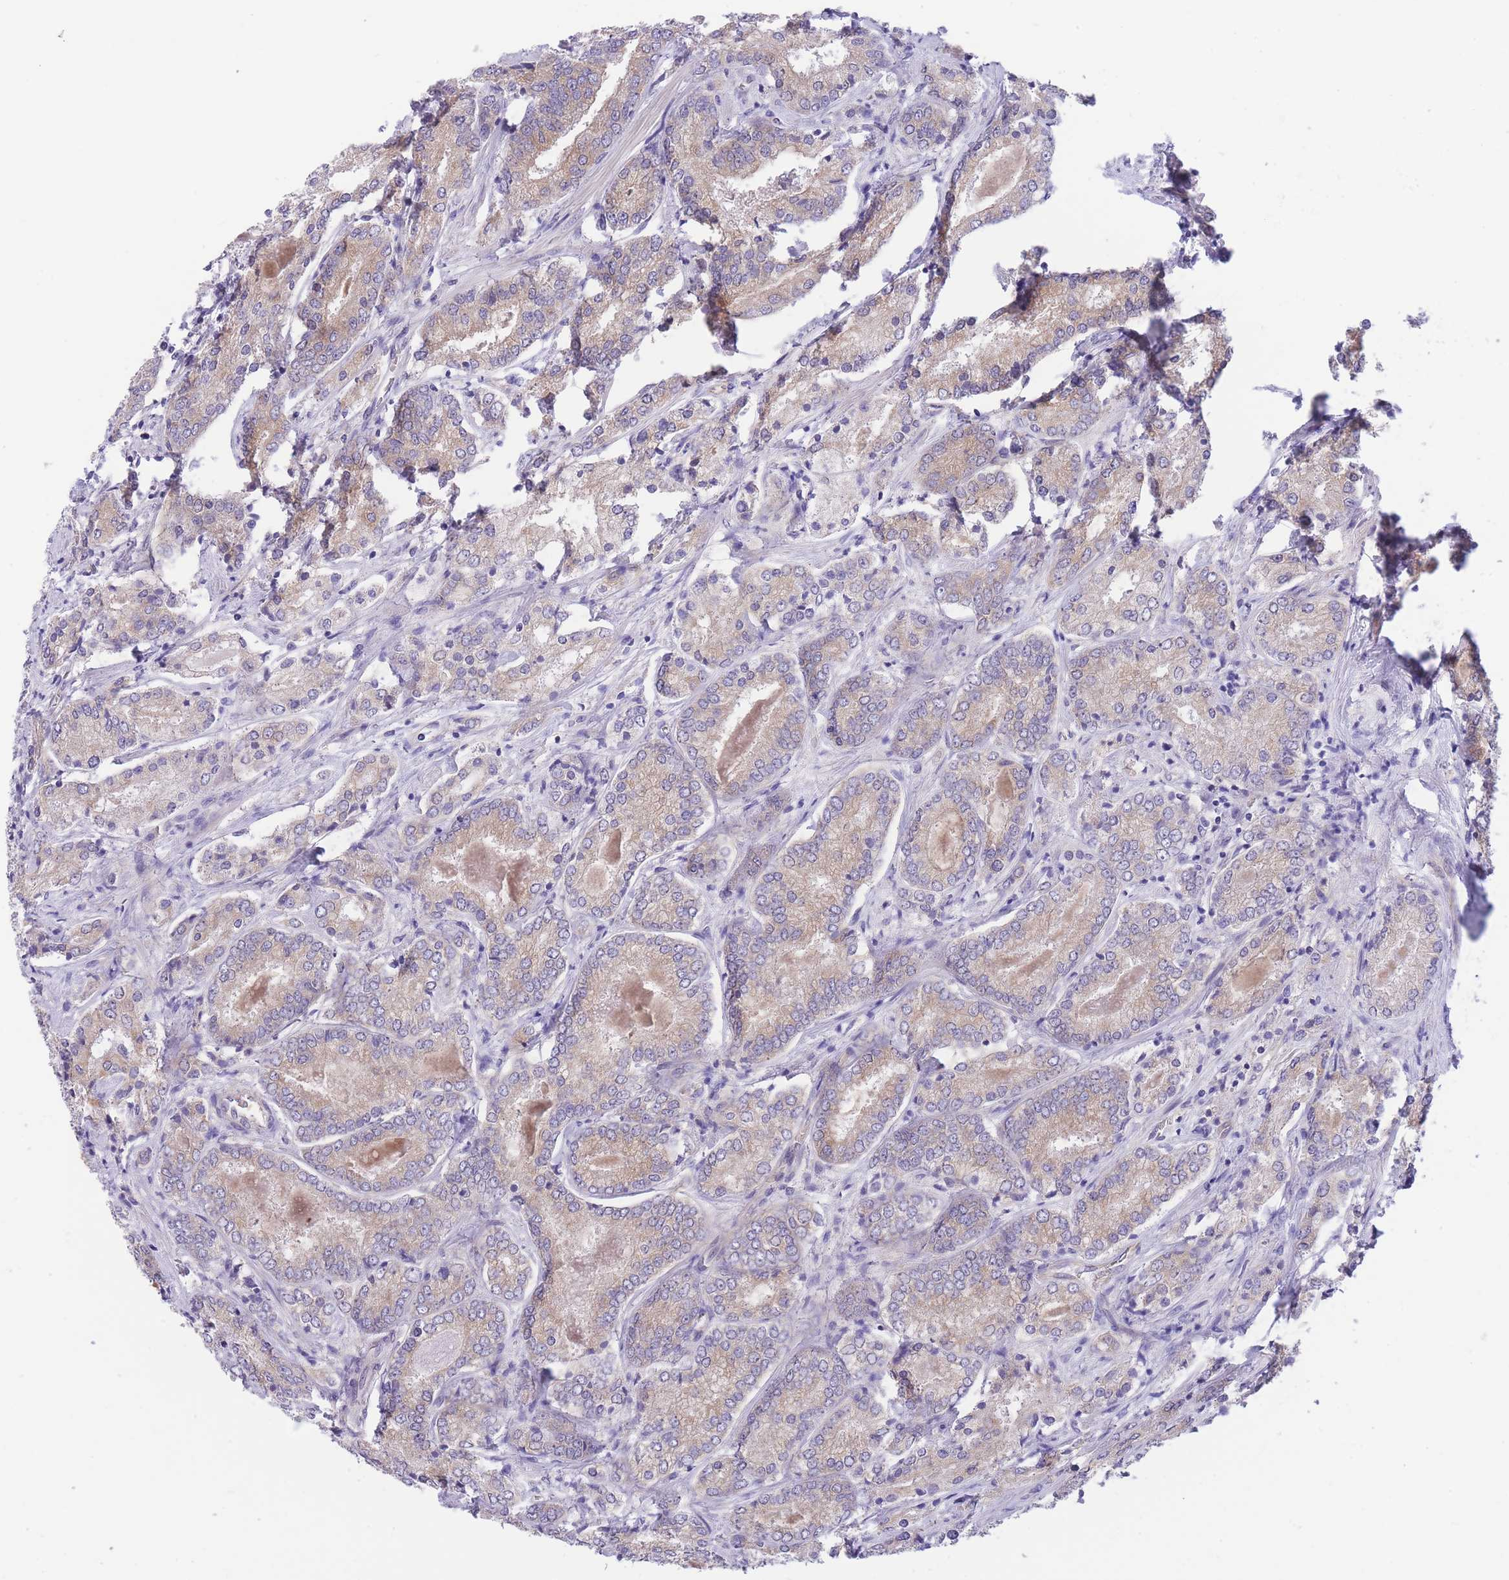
{"staining": {"intensity": "weak", "quantity": "25%-75%", "location": "cytoplasmic/membranous"}, "tissue": "prostate cancer", "cell_type": "Tumor cells", "image_type": "cancer", "snomed": [{"axis": "morphology", "description": "Adenocarcinoma, High grade"}, {"axis": "topography", "description": "Prostate"}], "caption": "Protein staining of prostate cancer (adenocarcinoma (high-grade)) tissue exhibits weak cytoplasmic/membranous positivity in approximately 25%-75% of tumor cells.", "gene": "WWOX", "patient": {"sex": "male", "age": 63}}